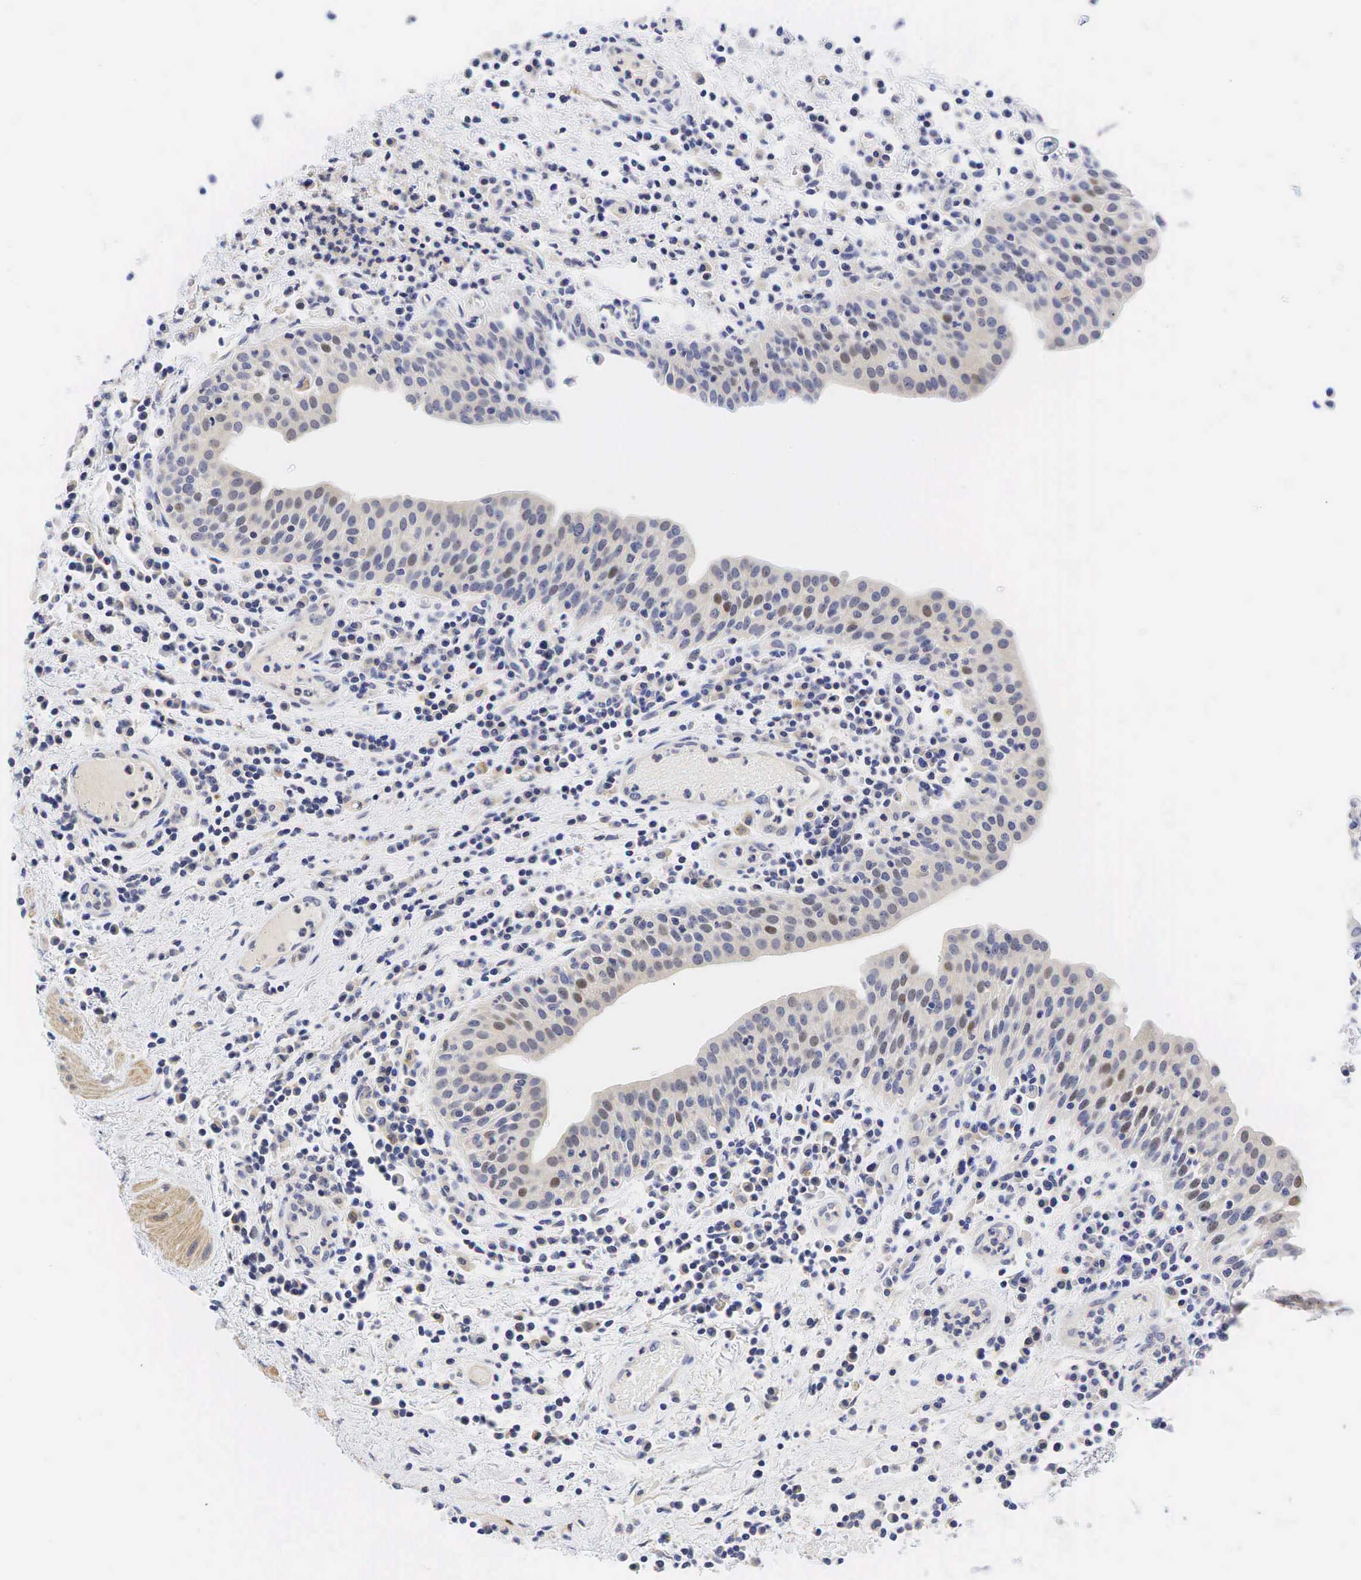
{"staining": {"intensity": "moderate", "quantity": "<25%", "location": "nuclear"}, "tissue": "urinary bladder", "cell_type": "Urothelial cells", "image_type": "normal", "snomed": [{"axis": "morphology", "description": "Normal tissue, NOS"}, {"axis": "topography", "description": "Urinary bladder"}], "caption": "DAB (3,3'-diaminobenzidine) immunohistochemical staining of benign urinary bladder shows moderate nuclear protein positivity in about <25% of urothelial cells.", "gene": "CCND1", "patient": {"sex": "female", "age": 84}}